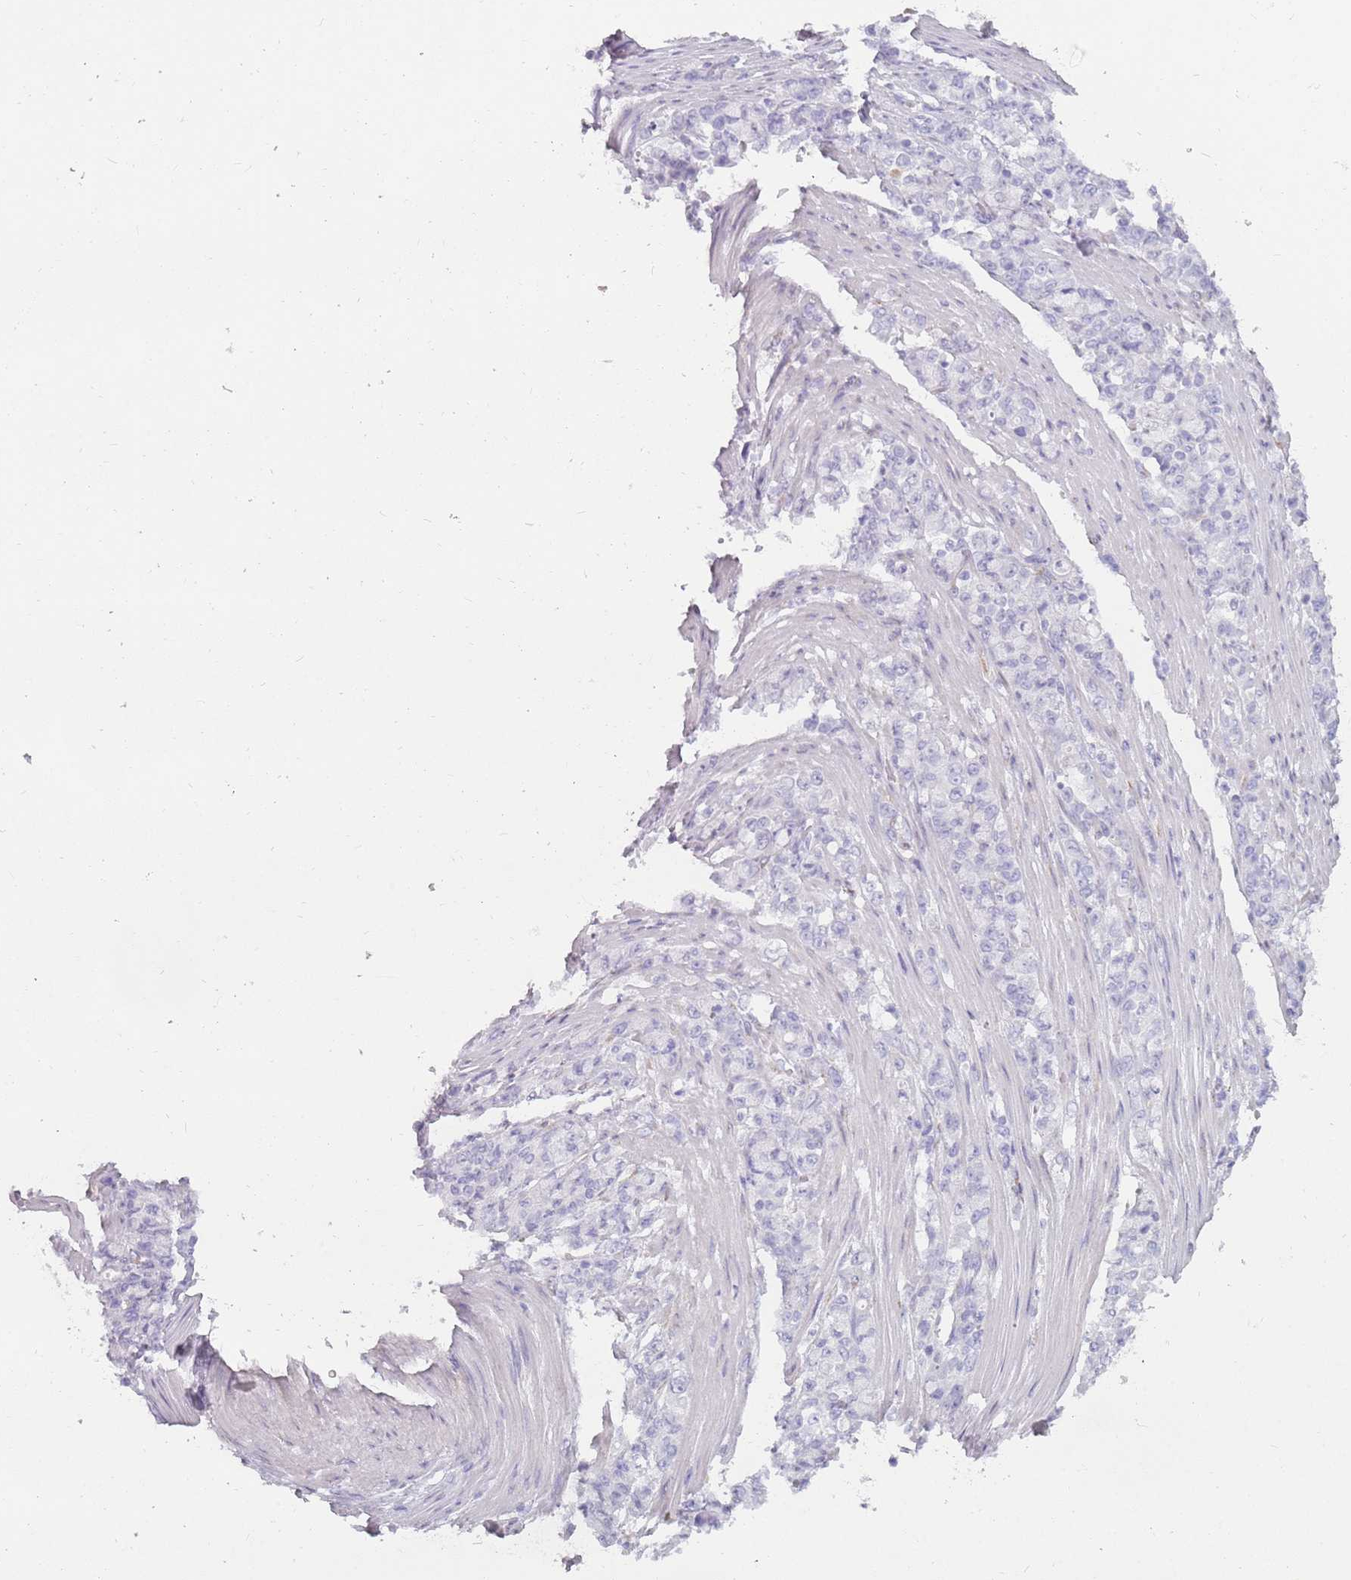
{"staining": {"intensity": "negative", "quantity": "none", "location": "none"}, "tissue": "stomach cancer", "cell_type": "Tumor cells", "image_type": "cancer", "snomed": [{"axis": "morphology", "description": "Normal tissue, NOS"}, {"axis": "morphology", "description": "Adenocarcinoma, NOS"}, {"axis": "topography", "description": "Stomach"}], "caption": "The immunohistochemistry image has no significant expression in tumor cells of stomach adenocarcinoma tissue.", "gene": "DDX4", "patient": {"sex": "female", "age": 79}}